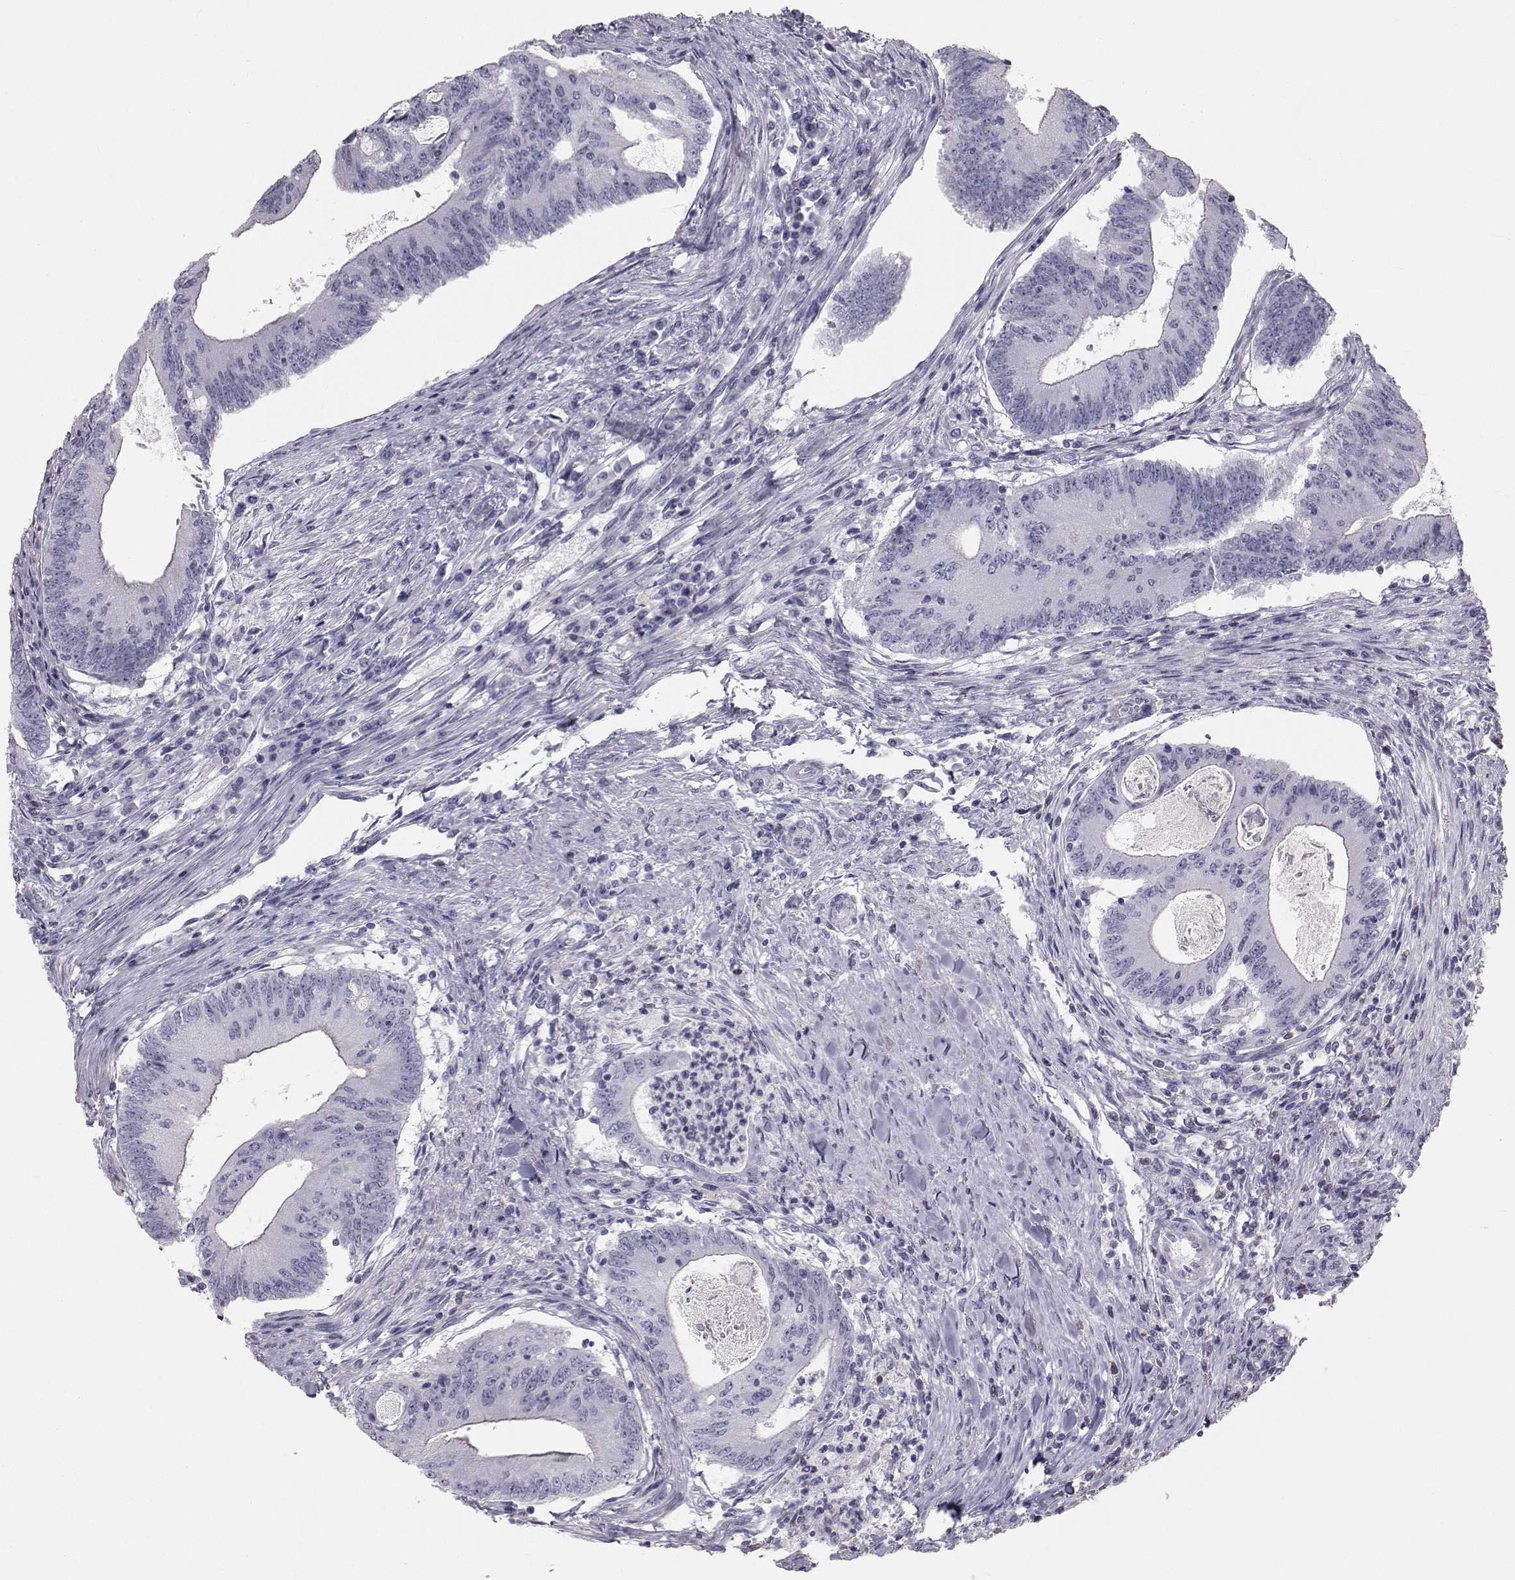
{"staining": {"intensity": "negative", "quantity": "none", "location": "none"}, "tissue": "colorectal cancer", "cell_type": "Tumor cells", "image_type": "cancer", "snomed": [{"axis": "morphology", "description": "Adenocarcinoma, NOS"}, {"axis": "topography", "description": "Colon"}], "caption": "An IHC histopathology image of colorectal cancer (adenocarcinoma) is shown. There is no staining in tumor cells of colorectal cancer (adenocarcinoma).", "gene": "GARIN3", "patient": {"sex": "female", "age": 70}}